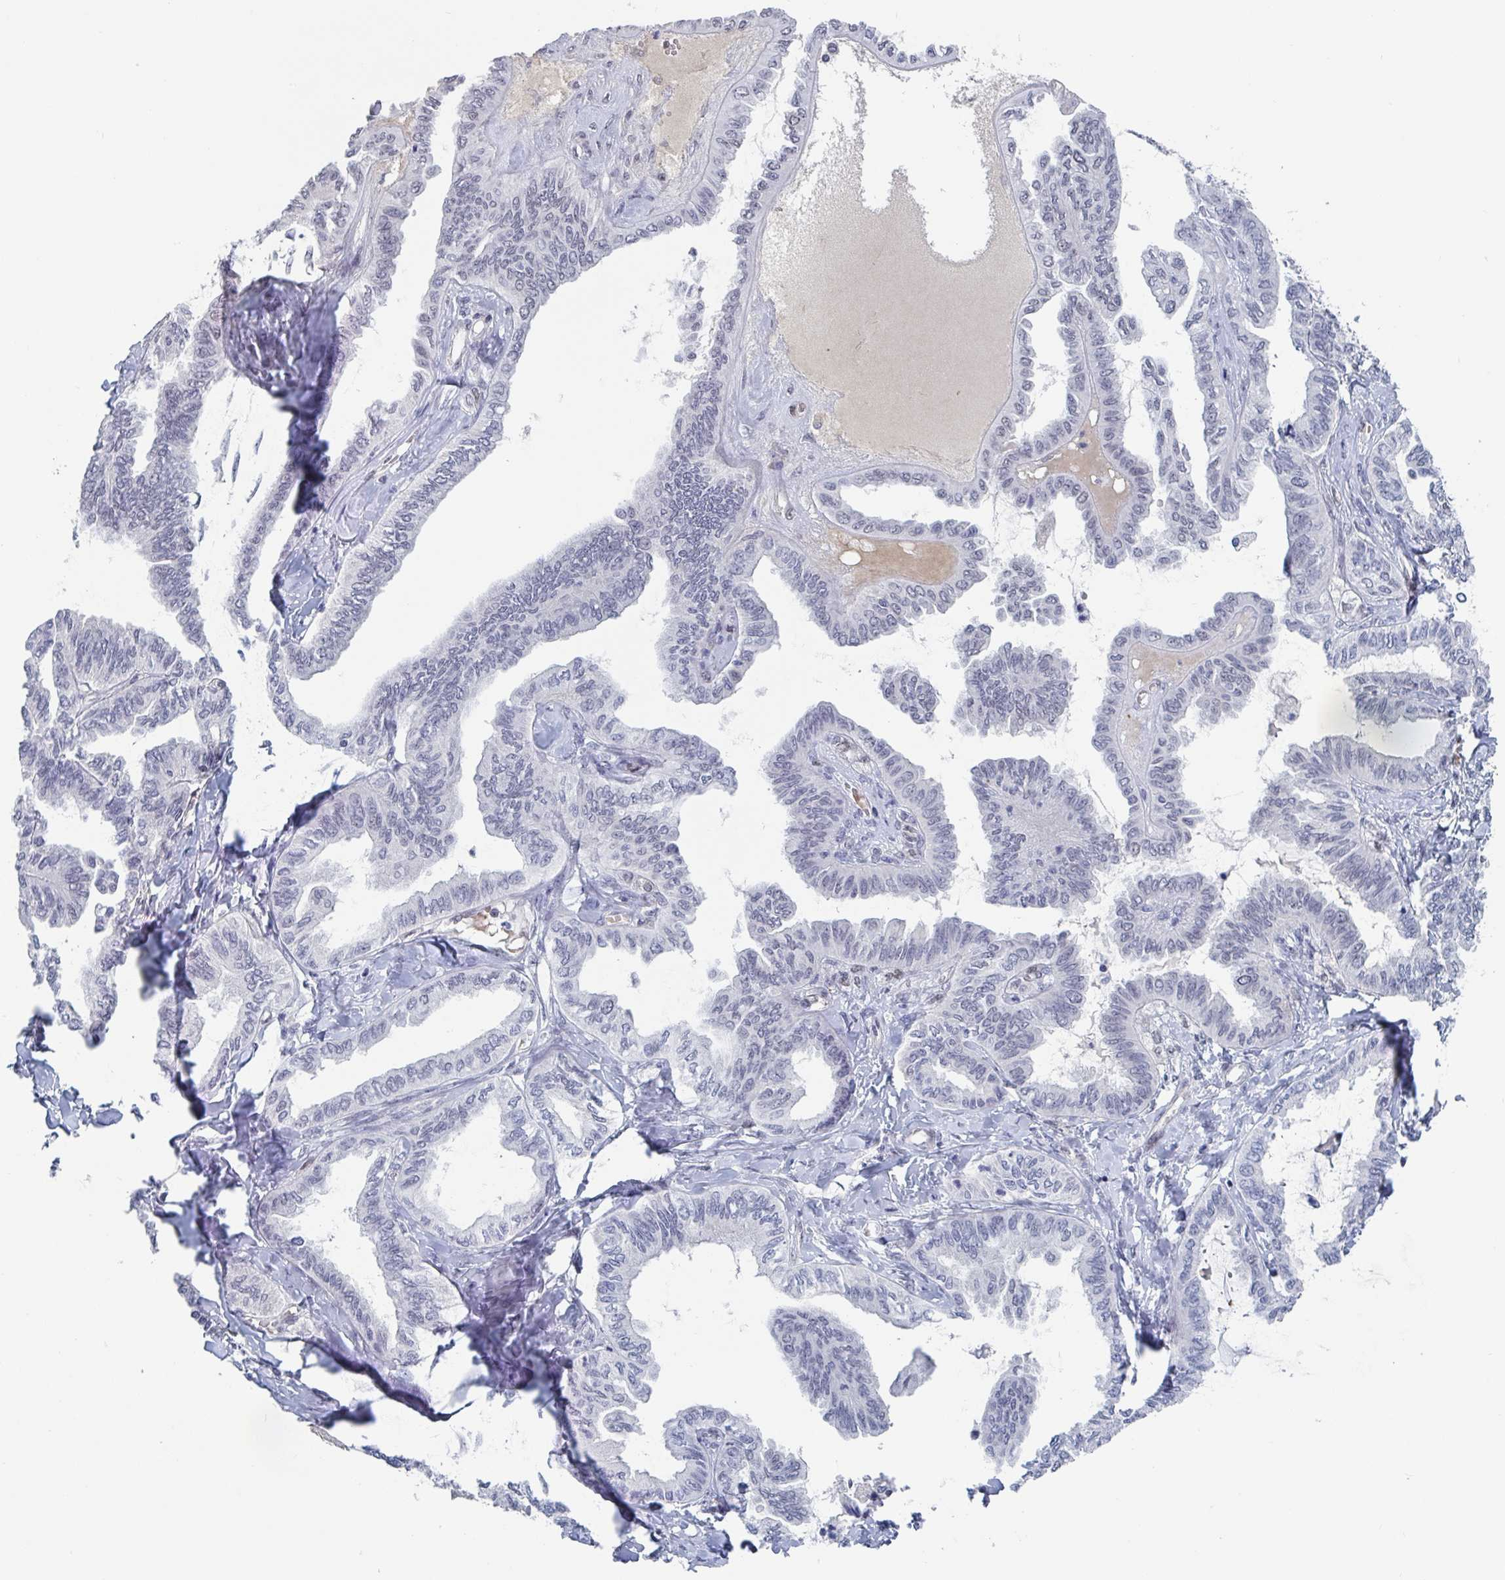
{"staining": {"intensity": "negative", "quantity": "none", "location": "none"}, "tissue": "ovarian cancer", "cell_type": "Tumor cells", "image_type": "cancer", "snomed": [{"axis": "morphology", "description": "Carcinoma, endometroid"}, {"axis": "topography", "description": "Ovary"}], "caption": "The histopathology image demonstrates no staining of tumor cells in endometroid carcinoma (ovarian).", "gene": "BCL7B", "patient": {"sex": "female", "age": 70}}